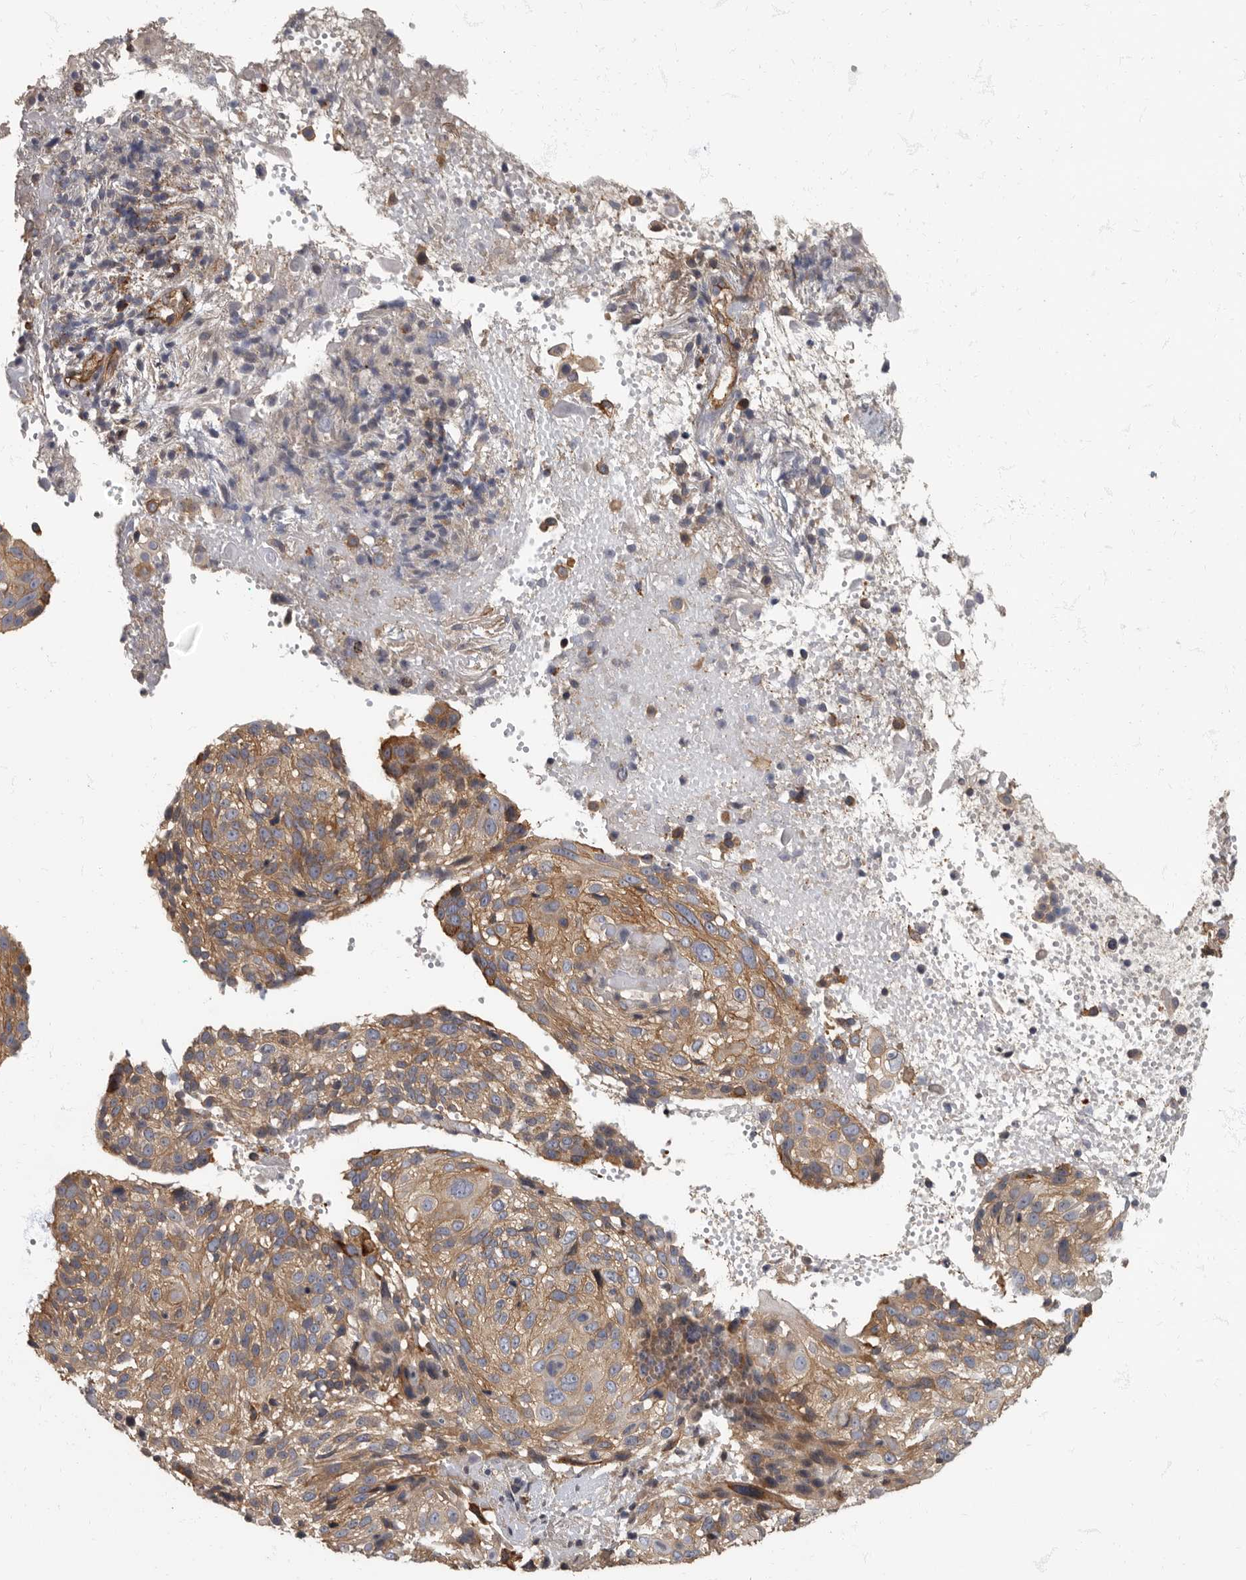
{"staining": {"intensity": "moderate", "quantity": ">75%", "location": "cytoplasmic/membranous"}, "tissue": "cervical cancer", "cell_type": "Tumor cells", "image_type": "cancer", "snomed": [{"axis": "morphology", "description": "Squamous cell carcinoma, NOS"}, {"axis": "topography", "description": "Cervix"}], "caption": "Human cervical squamous cell carcinoma stained with a brown dye reveals moderate cytoplasmic/membranous positive expression in about >75% of tumor cells.", "gene": "PDK1", "patient": {"sex": "female", "age": 74}}